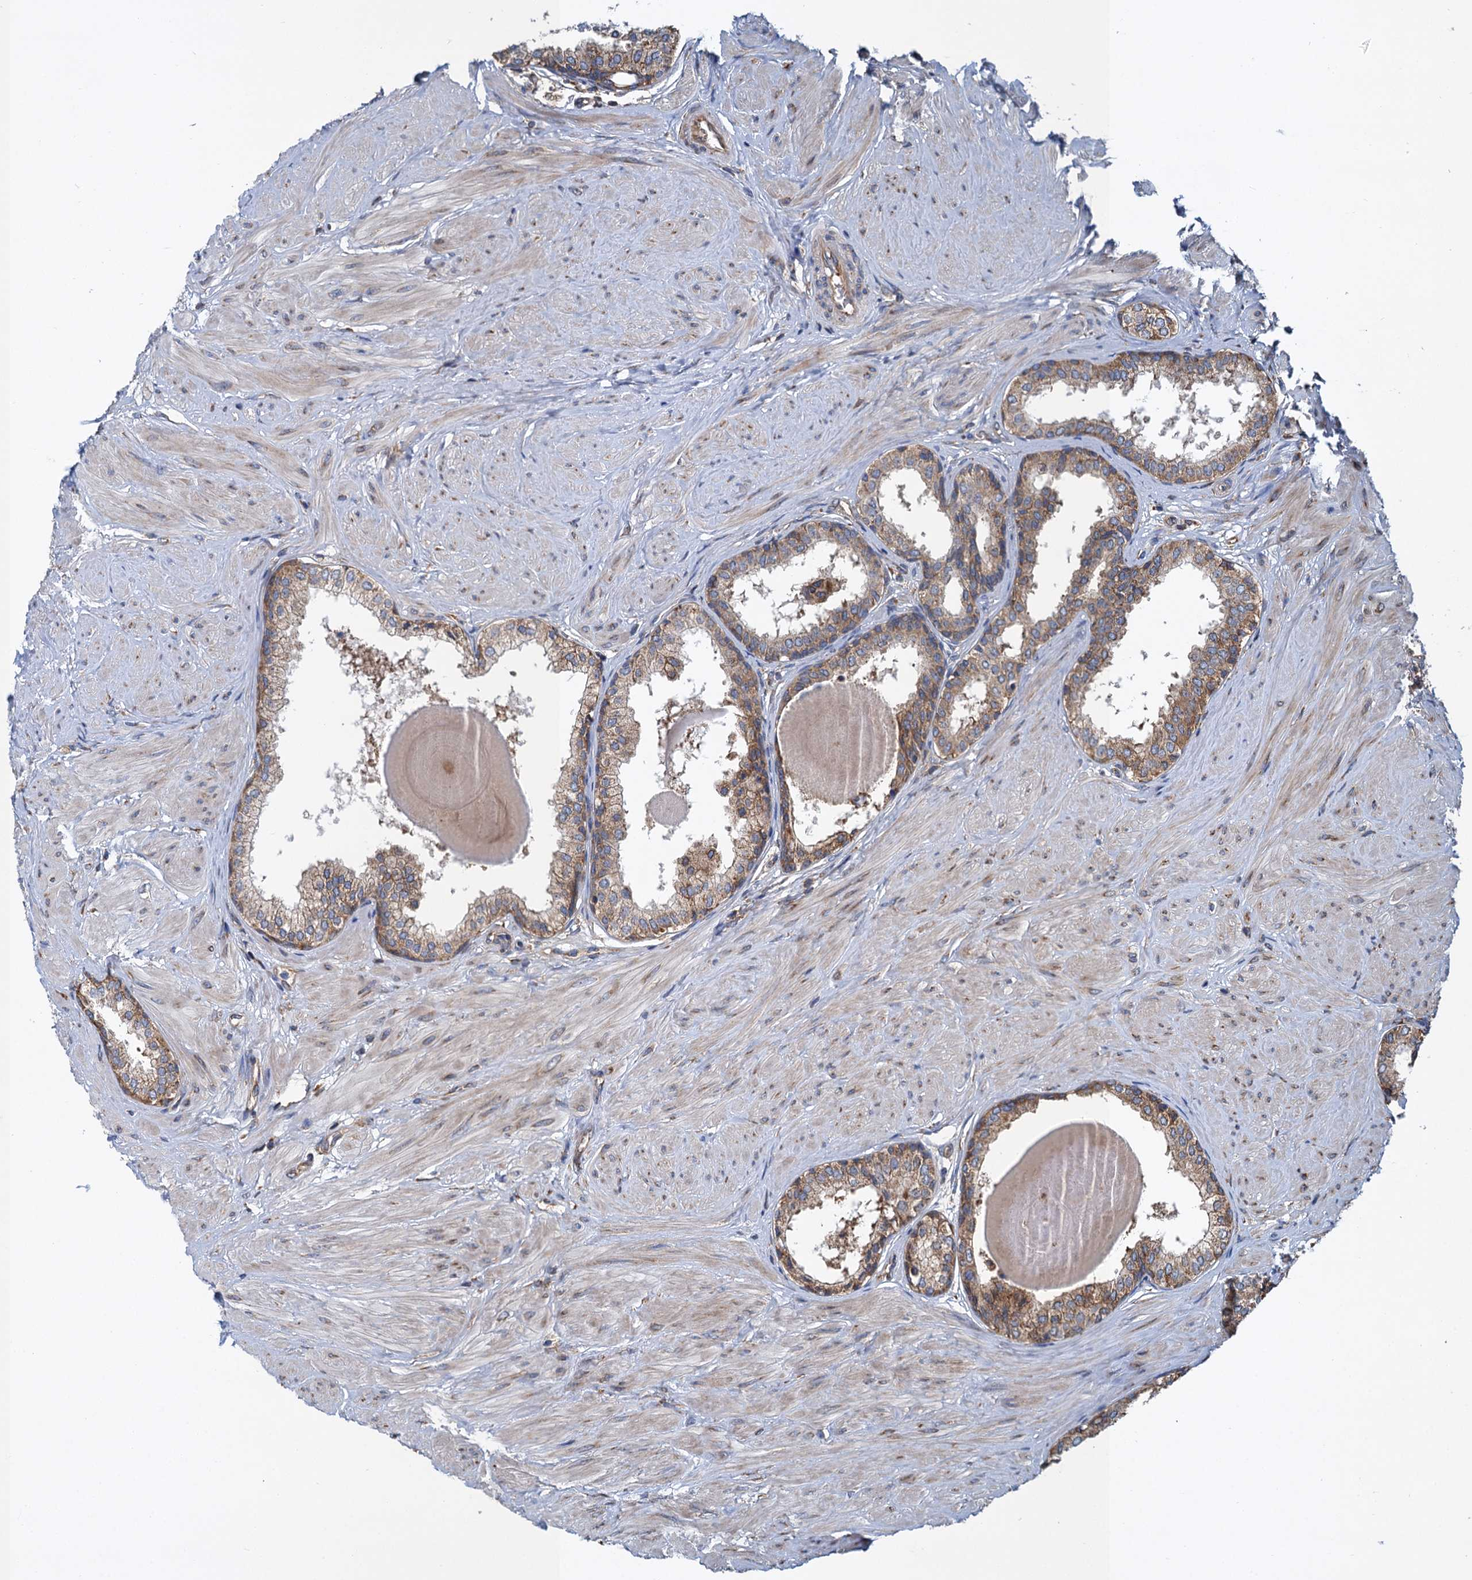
{"staining": {"intensity": "moderate", "quantity": ">75%", "location": "cytoplasmic/membranous"}, "tissue": "prostate", "cell_type": "Glandular cells", "image_type": "normal", "snomed": [{"axis": "morphology", "description": "Normal tissue, NOS"}, {"axis": "topography", "description": "Prostate"}], "caption": "Immunohistochemical staining of normal human prostate displays medium levels of moderate cytoplasmic/membranous expression in approximately >75% of glandular cells.", "gene": "LINS1", "patient": {"sex": "male", "age": 48}}